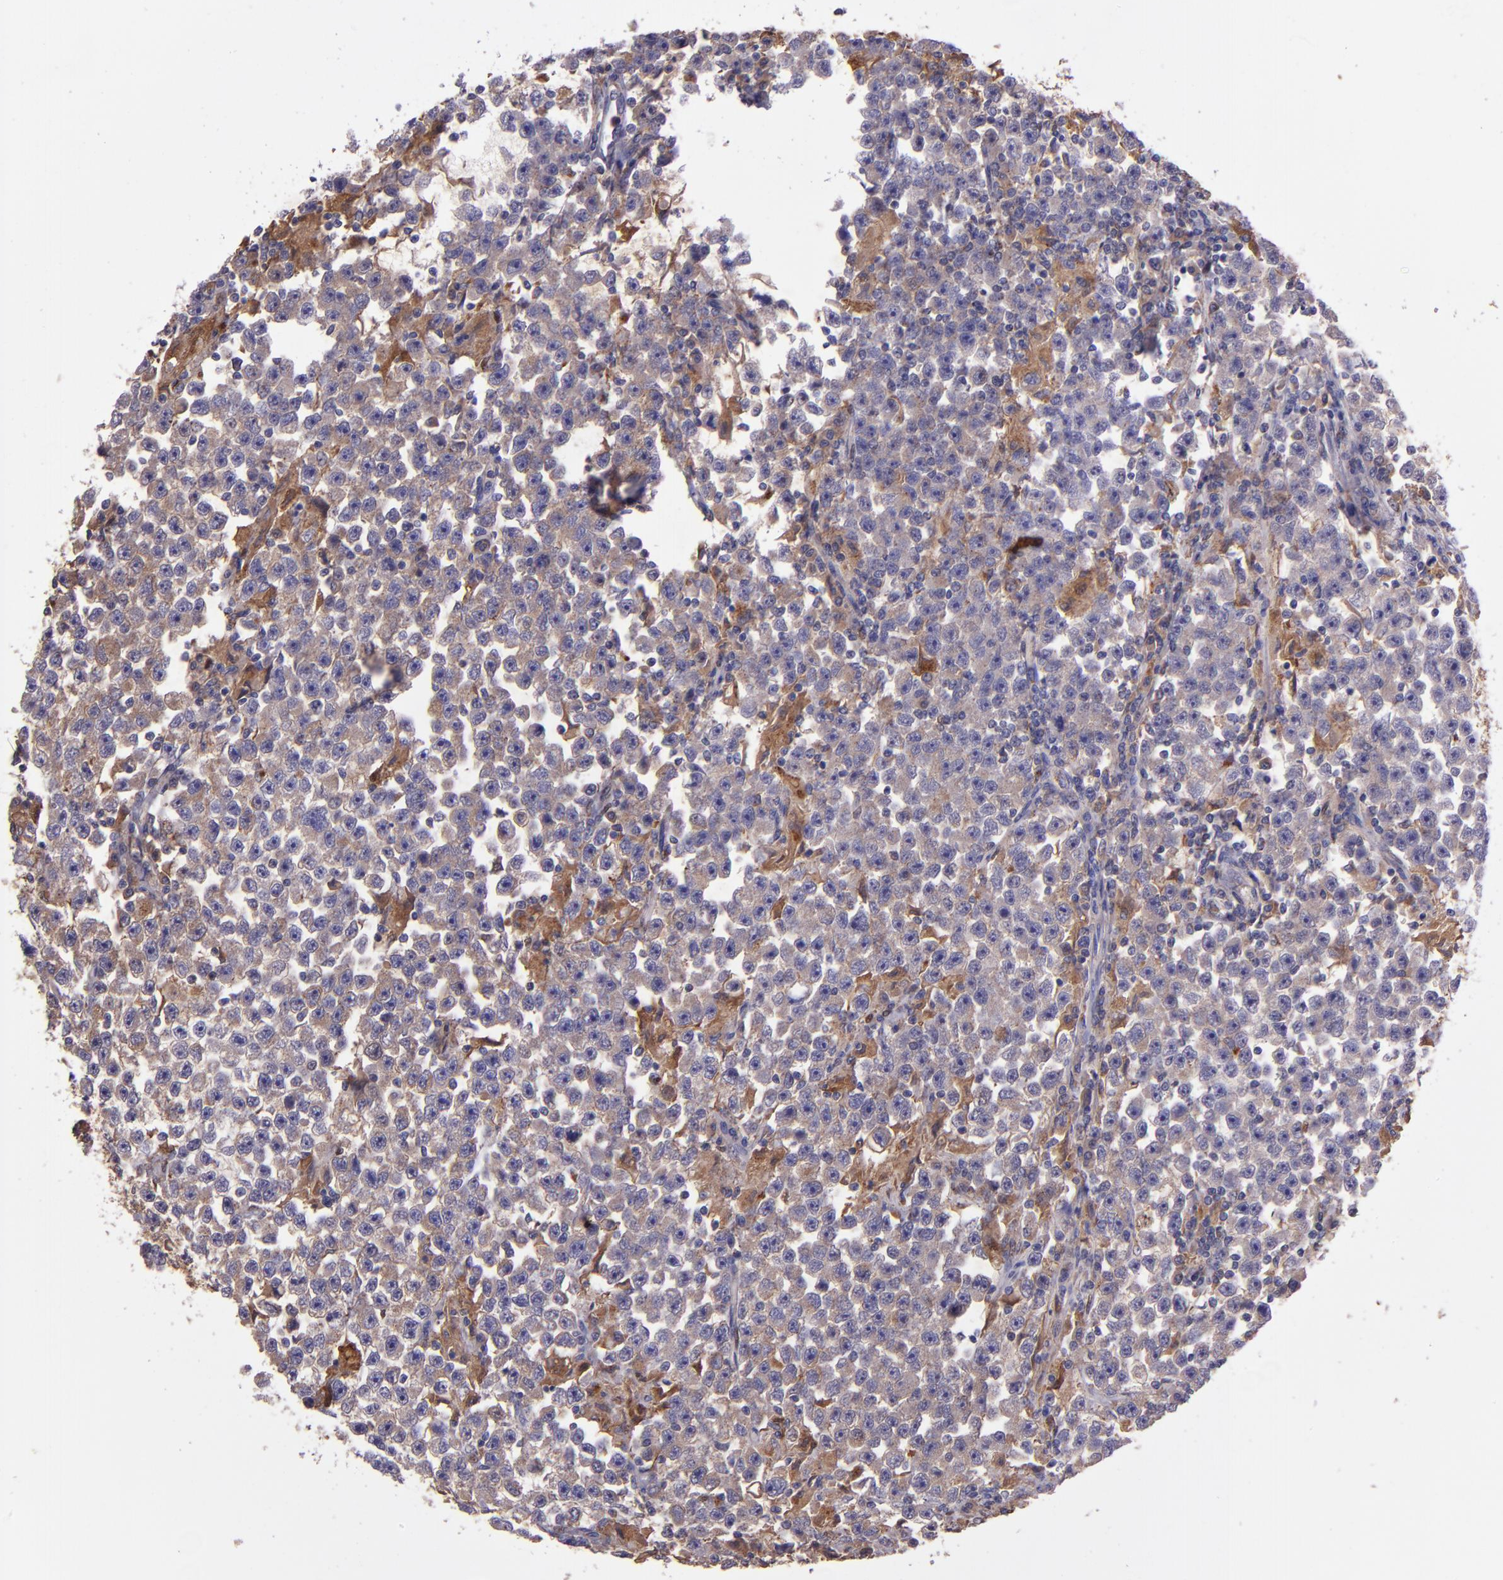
{"staining": {"intensity": "weak", "quantity": ">75%", "location": "cytoplasmic/membranous"}, "tissue": "testis cancer", "cell_type": "Tumor cells", "image_type": "cancer", "snomed": [{"axis": "morphology", "description": "Seminoma, NOS"}, {"axis": "topography", "description": "Testis"}], "caption": "Immunohistochemical staining of testis seminoma reveals low levels of weak cytoplasmic/membranous protein expression in about >75% of tumor cells.", "gene": "WASHC1", "patient": {"sex": "male", "age": 33}}